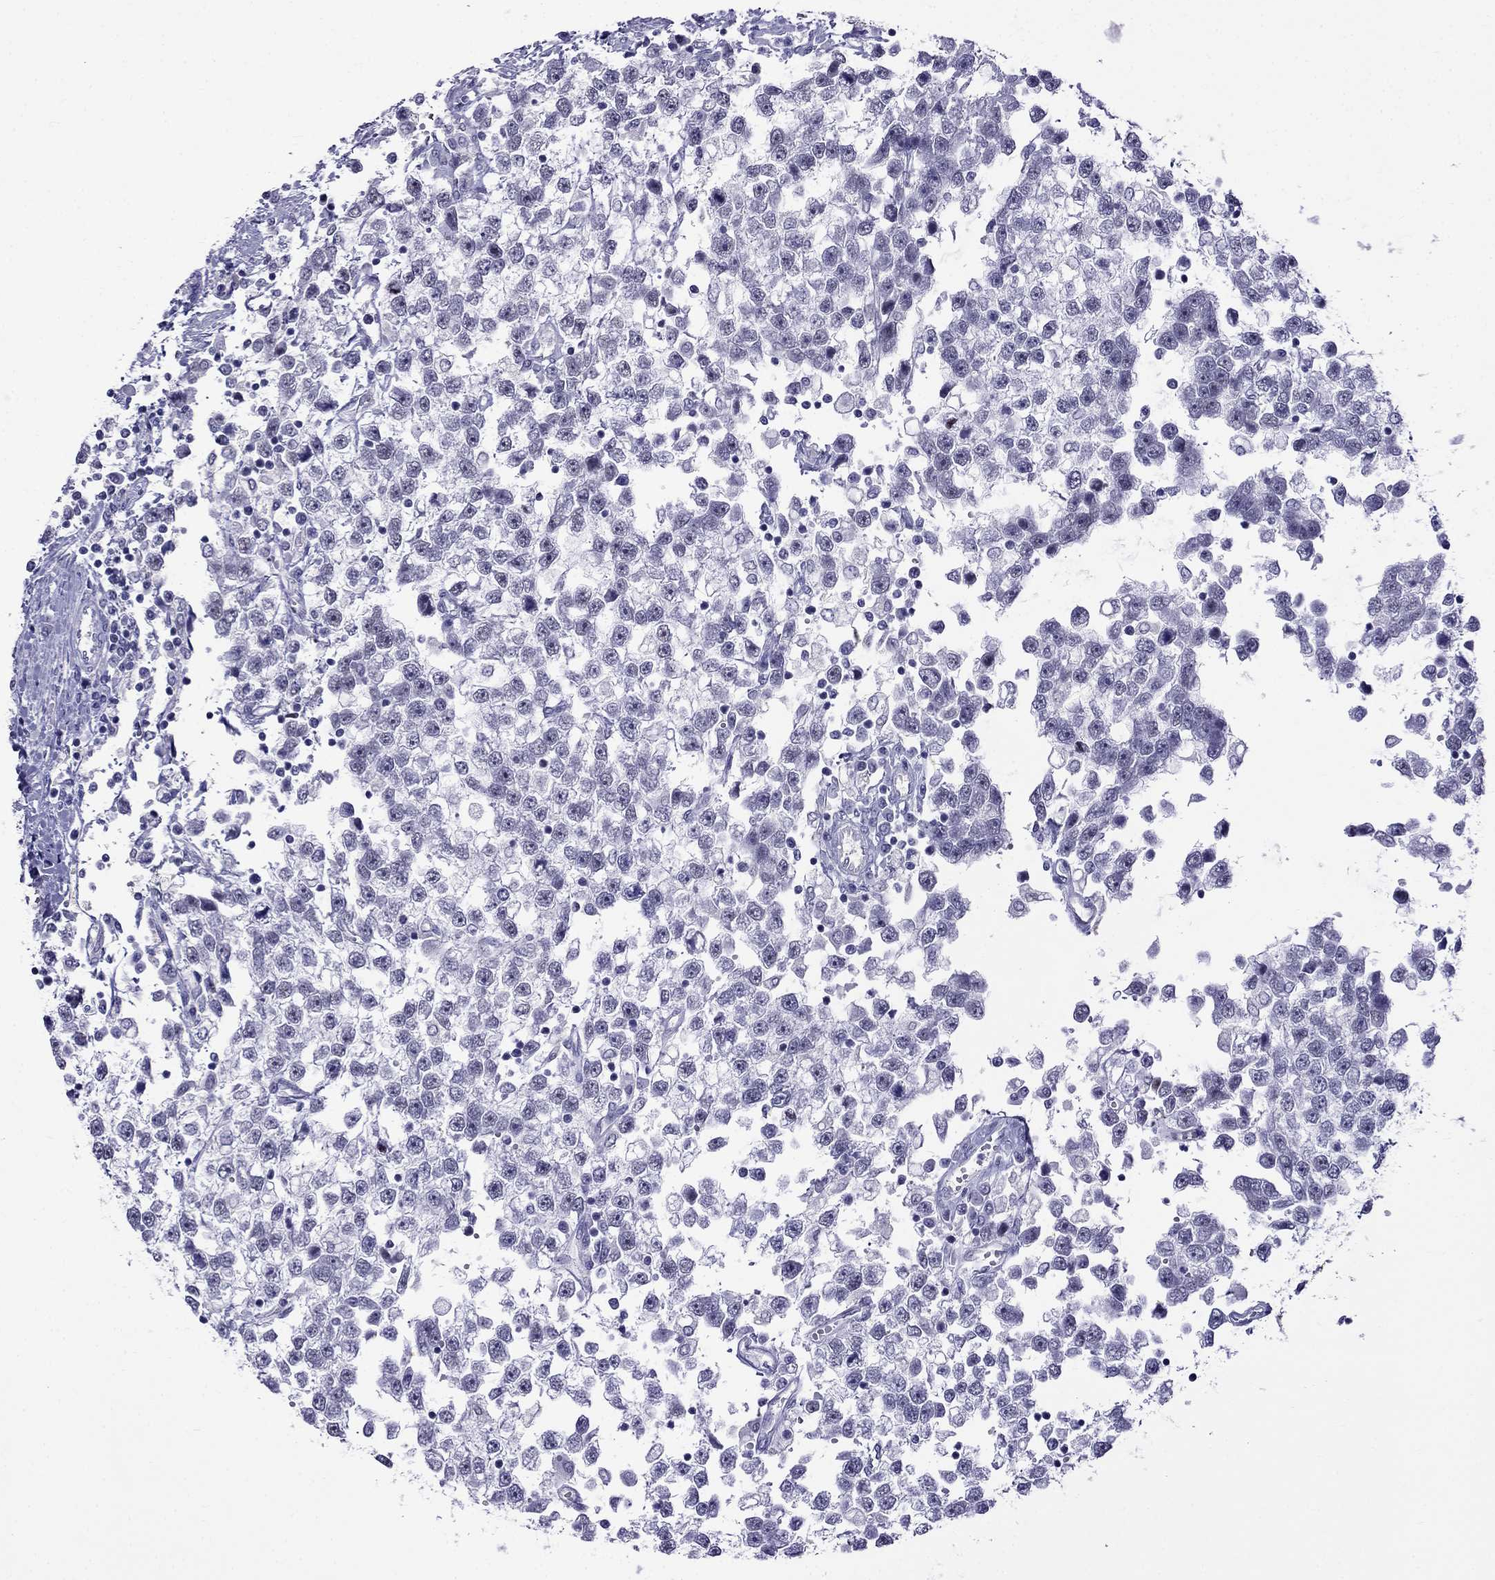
{"staining": {"intensity": "negative", "quantity": "none", "location": "none"}, "tissue": "testis cancer", "cell_type": "Tumor cells", "image_type": "cancer", "snomed": [{"axis": "morphology", "description": "Seminoma, NOS"}, {"axis": "topography", "description": "Testis"}], "caption": "Immunohistochemistry (IHC) of testis cancer (seminoma) shows no expression in tumor cells.", "gene": "MGP", "patient": {"sex": "male", "age": 34}}